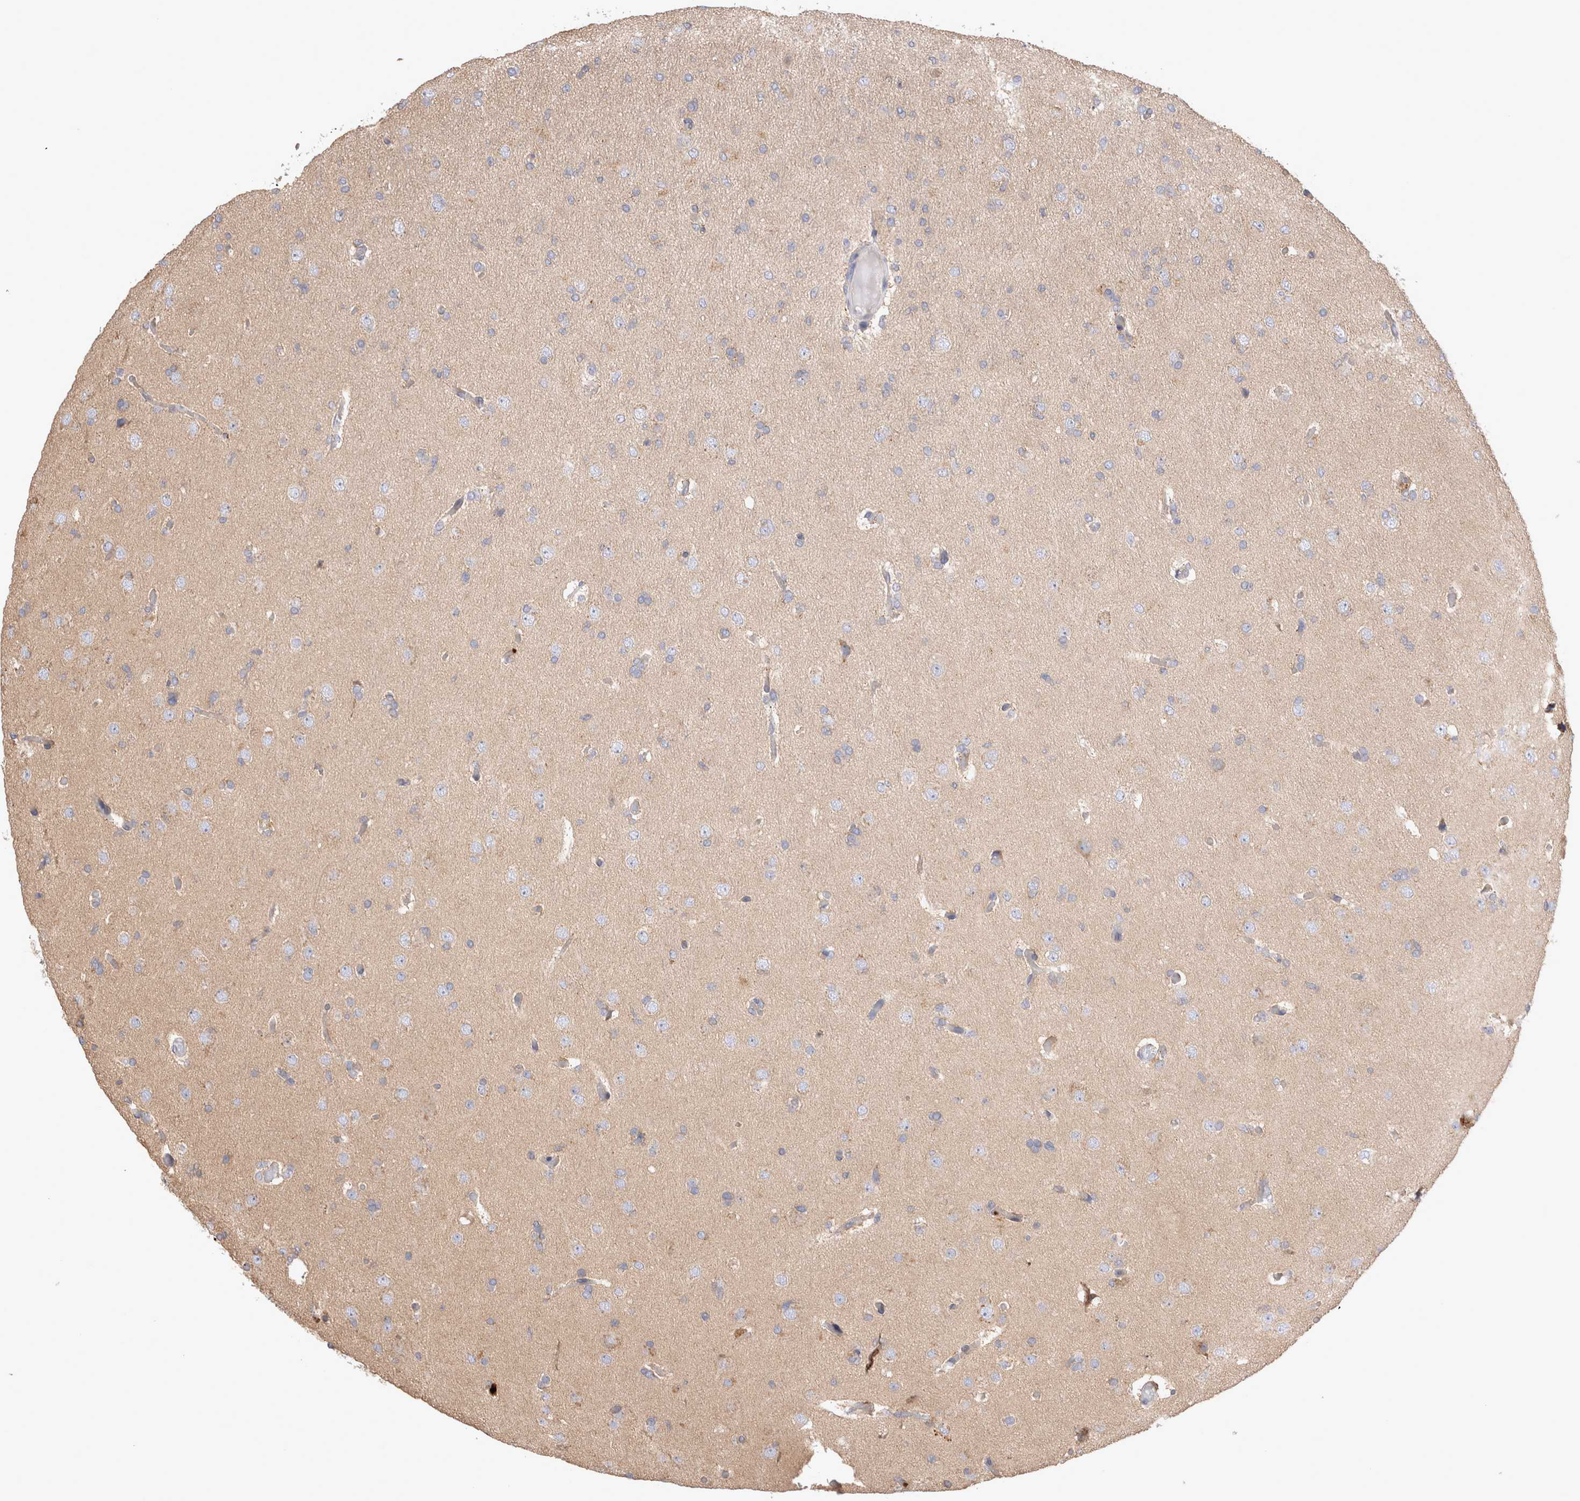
{"staining": {"intensity": "negative", "quantity": "none", "location": "none"}, "tissue": "glioma", "cell_type": "Tumor cells", "image_type": "cancer", "snomed": [{"axis": "morphology", "description": "Glioma, malignant, High grade"}, {"axis": "topography", "description": "Cerebral cortex"}], "caption": "DAB (3,3'-diaminobenzidine) immunohistochemical staining of glioma reveals no significant positivity in tumor cells.", "gene": "NXT2", "patient": {"sex": "female", "age": 36}}